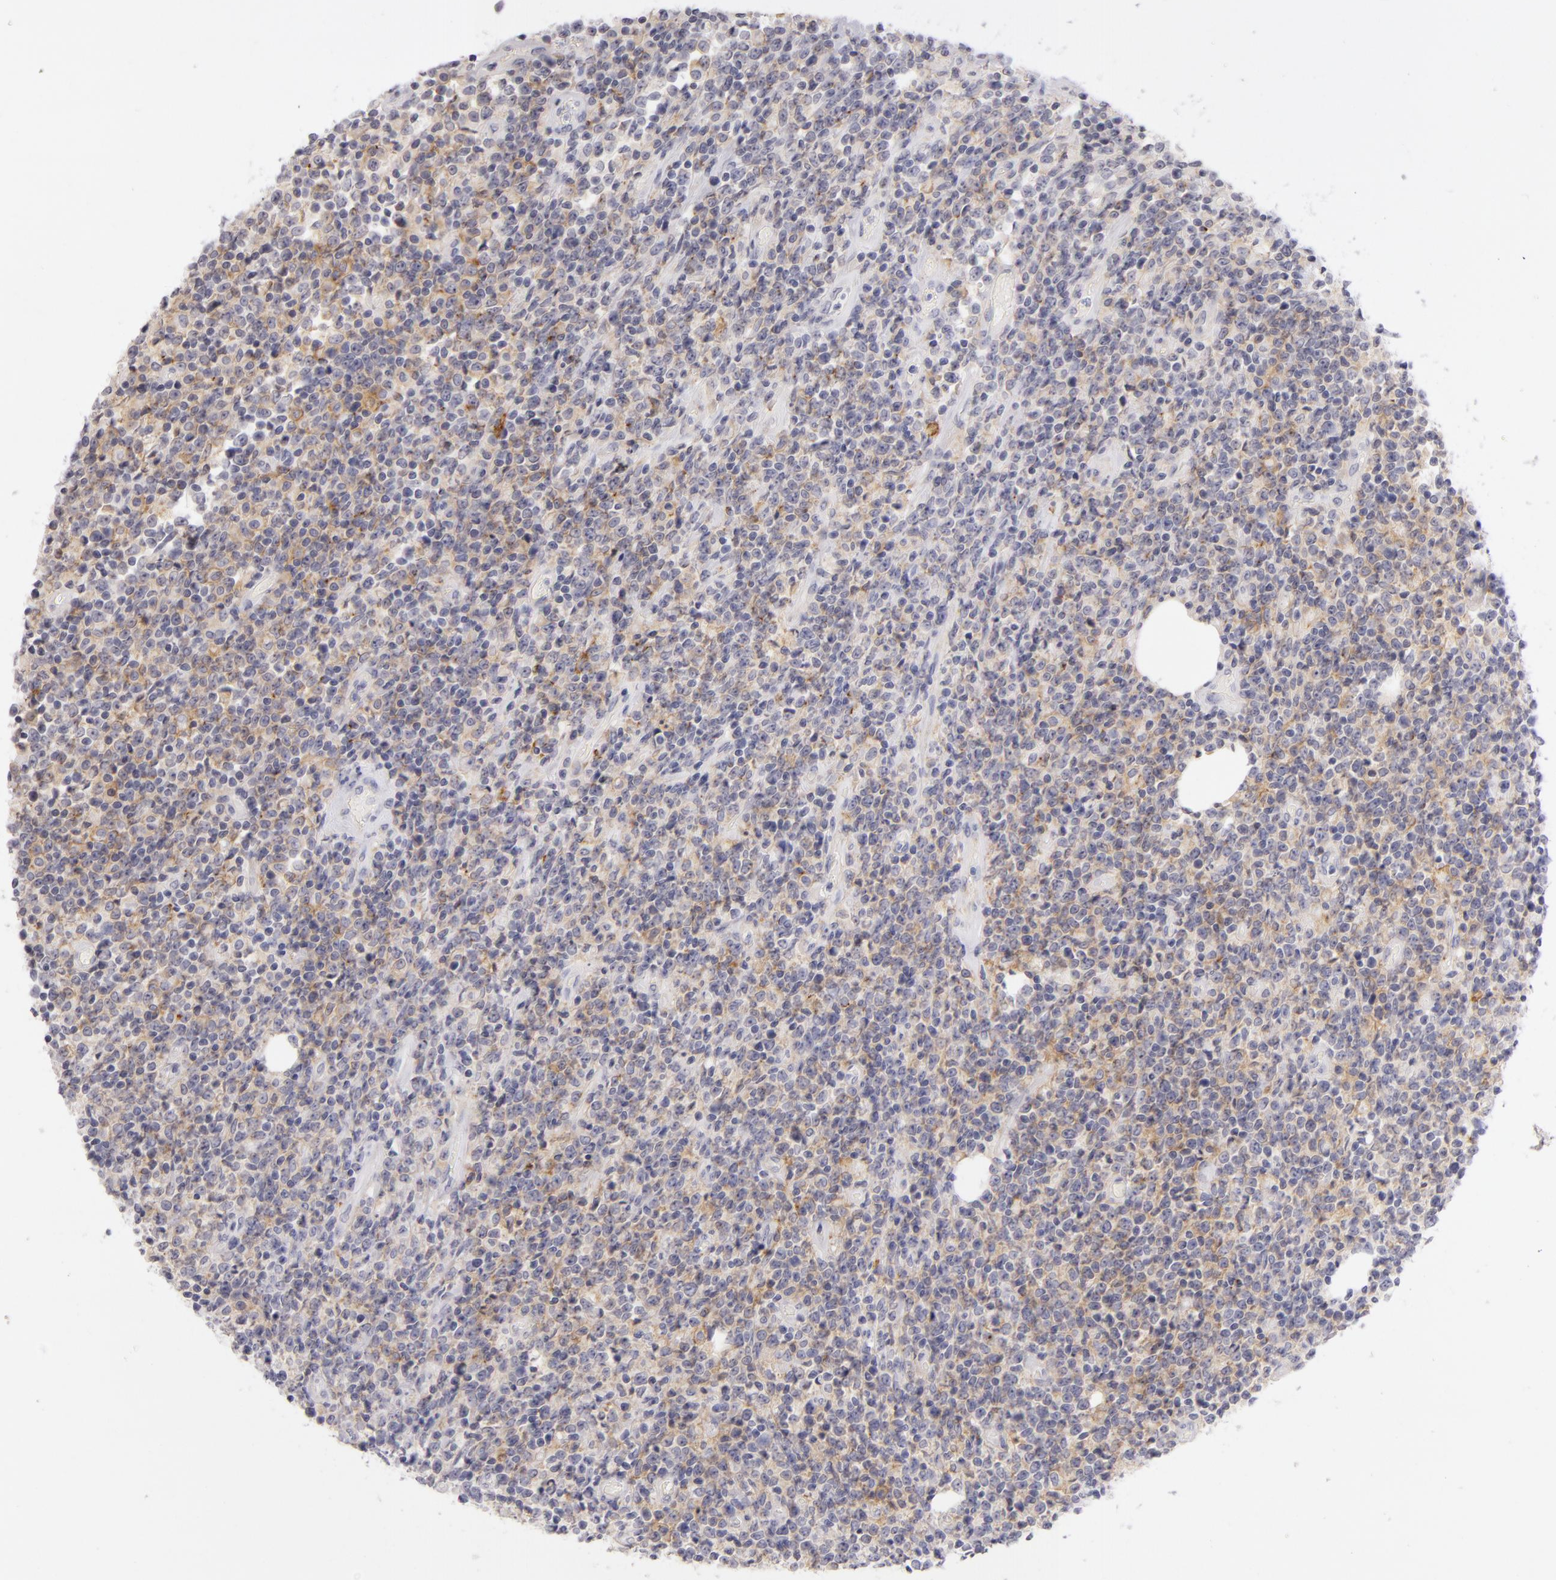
{"staining": {"intensity": "negative", "quantity": "none", "location": "none"}, "tissue": "lymphoma", "cell_type": "Tumor cells", "image_type": "cancer", "snomed": [{"axis": "morphology", "description": "Malignant lymphoma, non-Hodgkin's type, High grade"}, {"axis": "topography", "description": "Colon"}], "caption": "This is an immunohistochemistry photomicrograph of human lymphoma. There is no staining in tumor cells.", "gene": "CD40", "patient": {"sex": "male", "age": 82}}